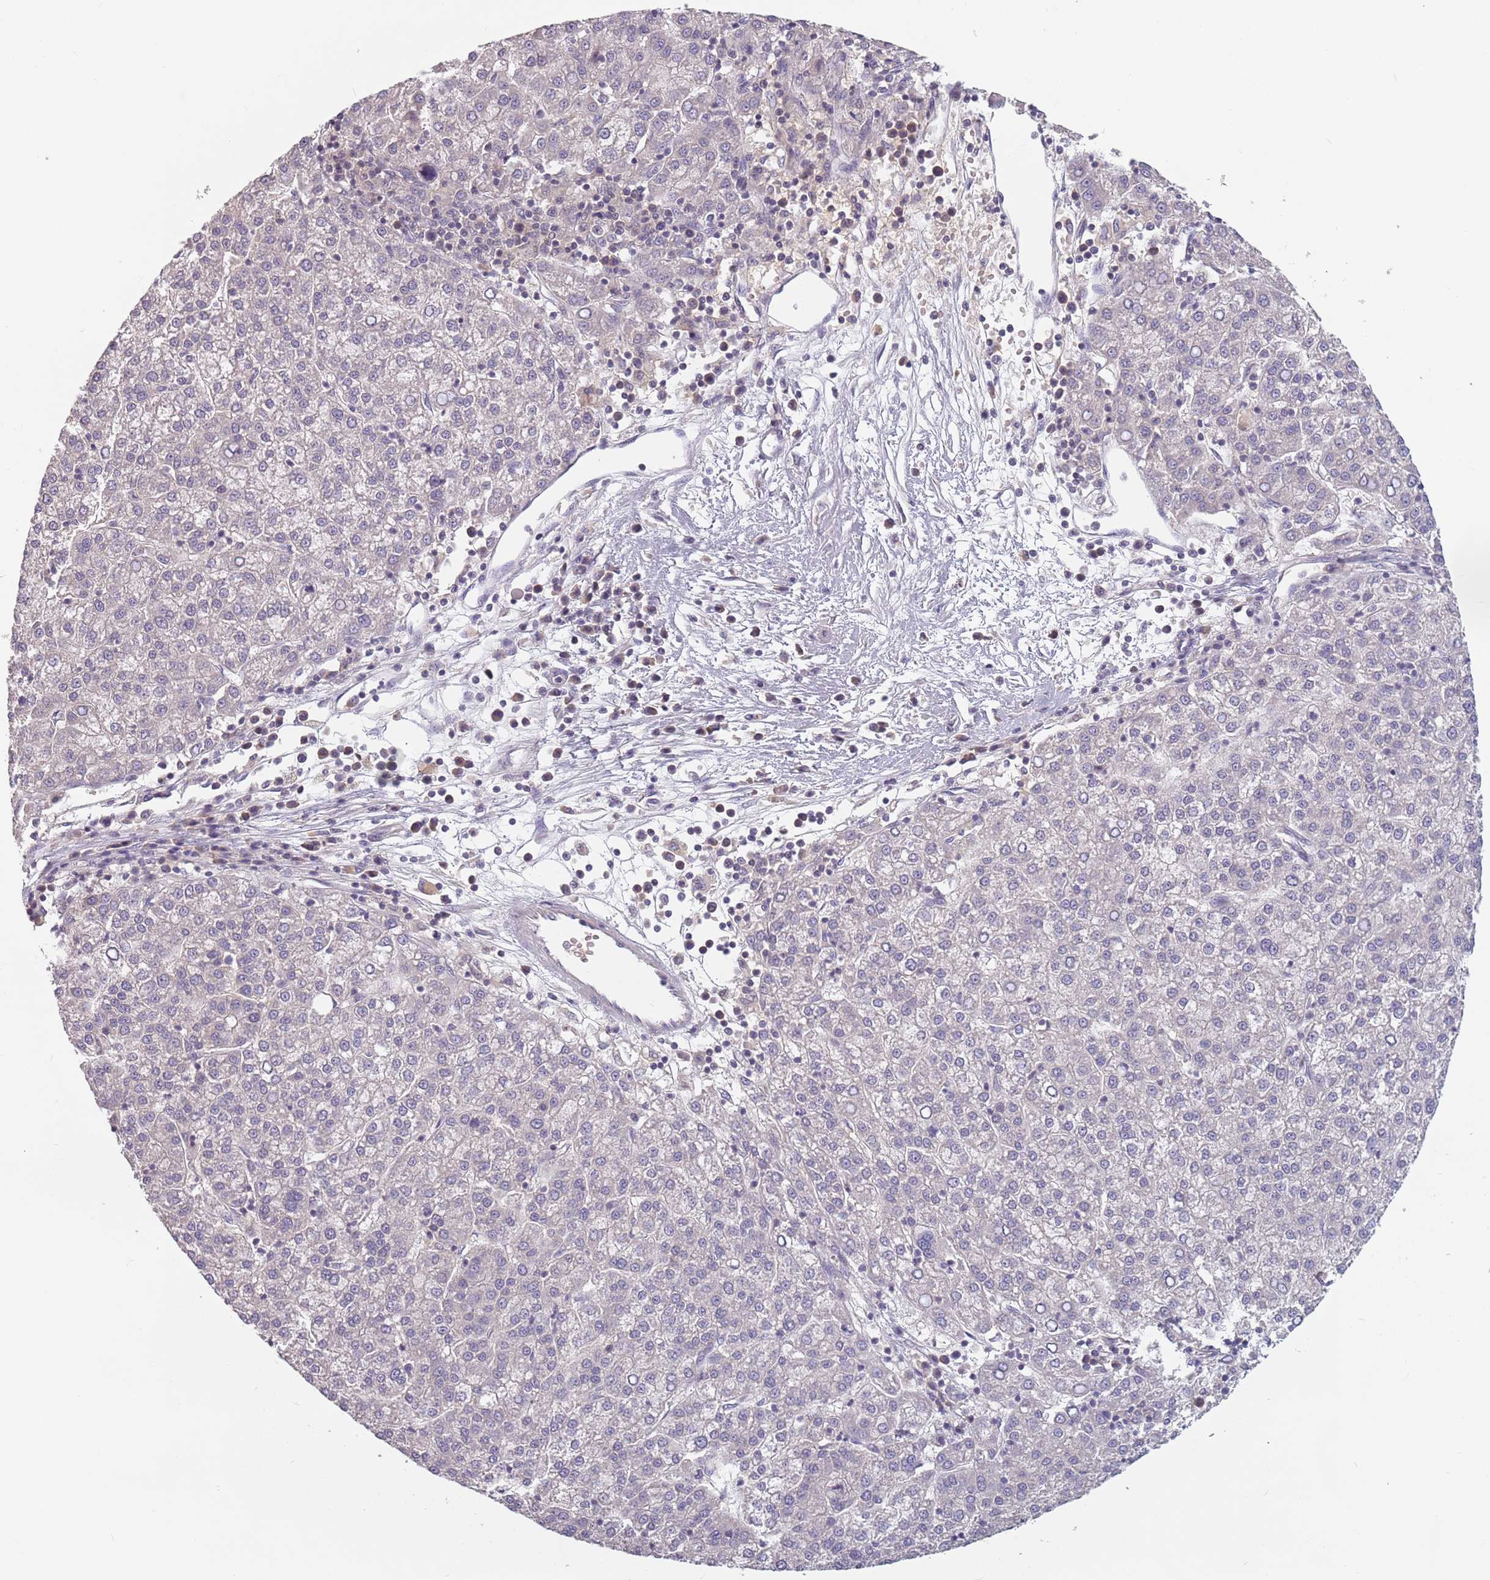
{"staining": {"intensity": "negative", "quantity": "none", "location": "none"}, "tissue": "liver cancer", "cell_type": "Tumor cells", "image_type": "cancer", "snomed": [{"axis": "morphology", "description": "Carcinoma, Hepatocellular, NOS"}, {"axis": "topography", "description": "Liver"}], "caption": "Hepatocellular carcinoma (liver) was stained to show a protein in brown. There is no significant positivity in tumor cells.", "gene": "ASB13", "patient": {"sex": "female", "age": 58}}